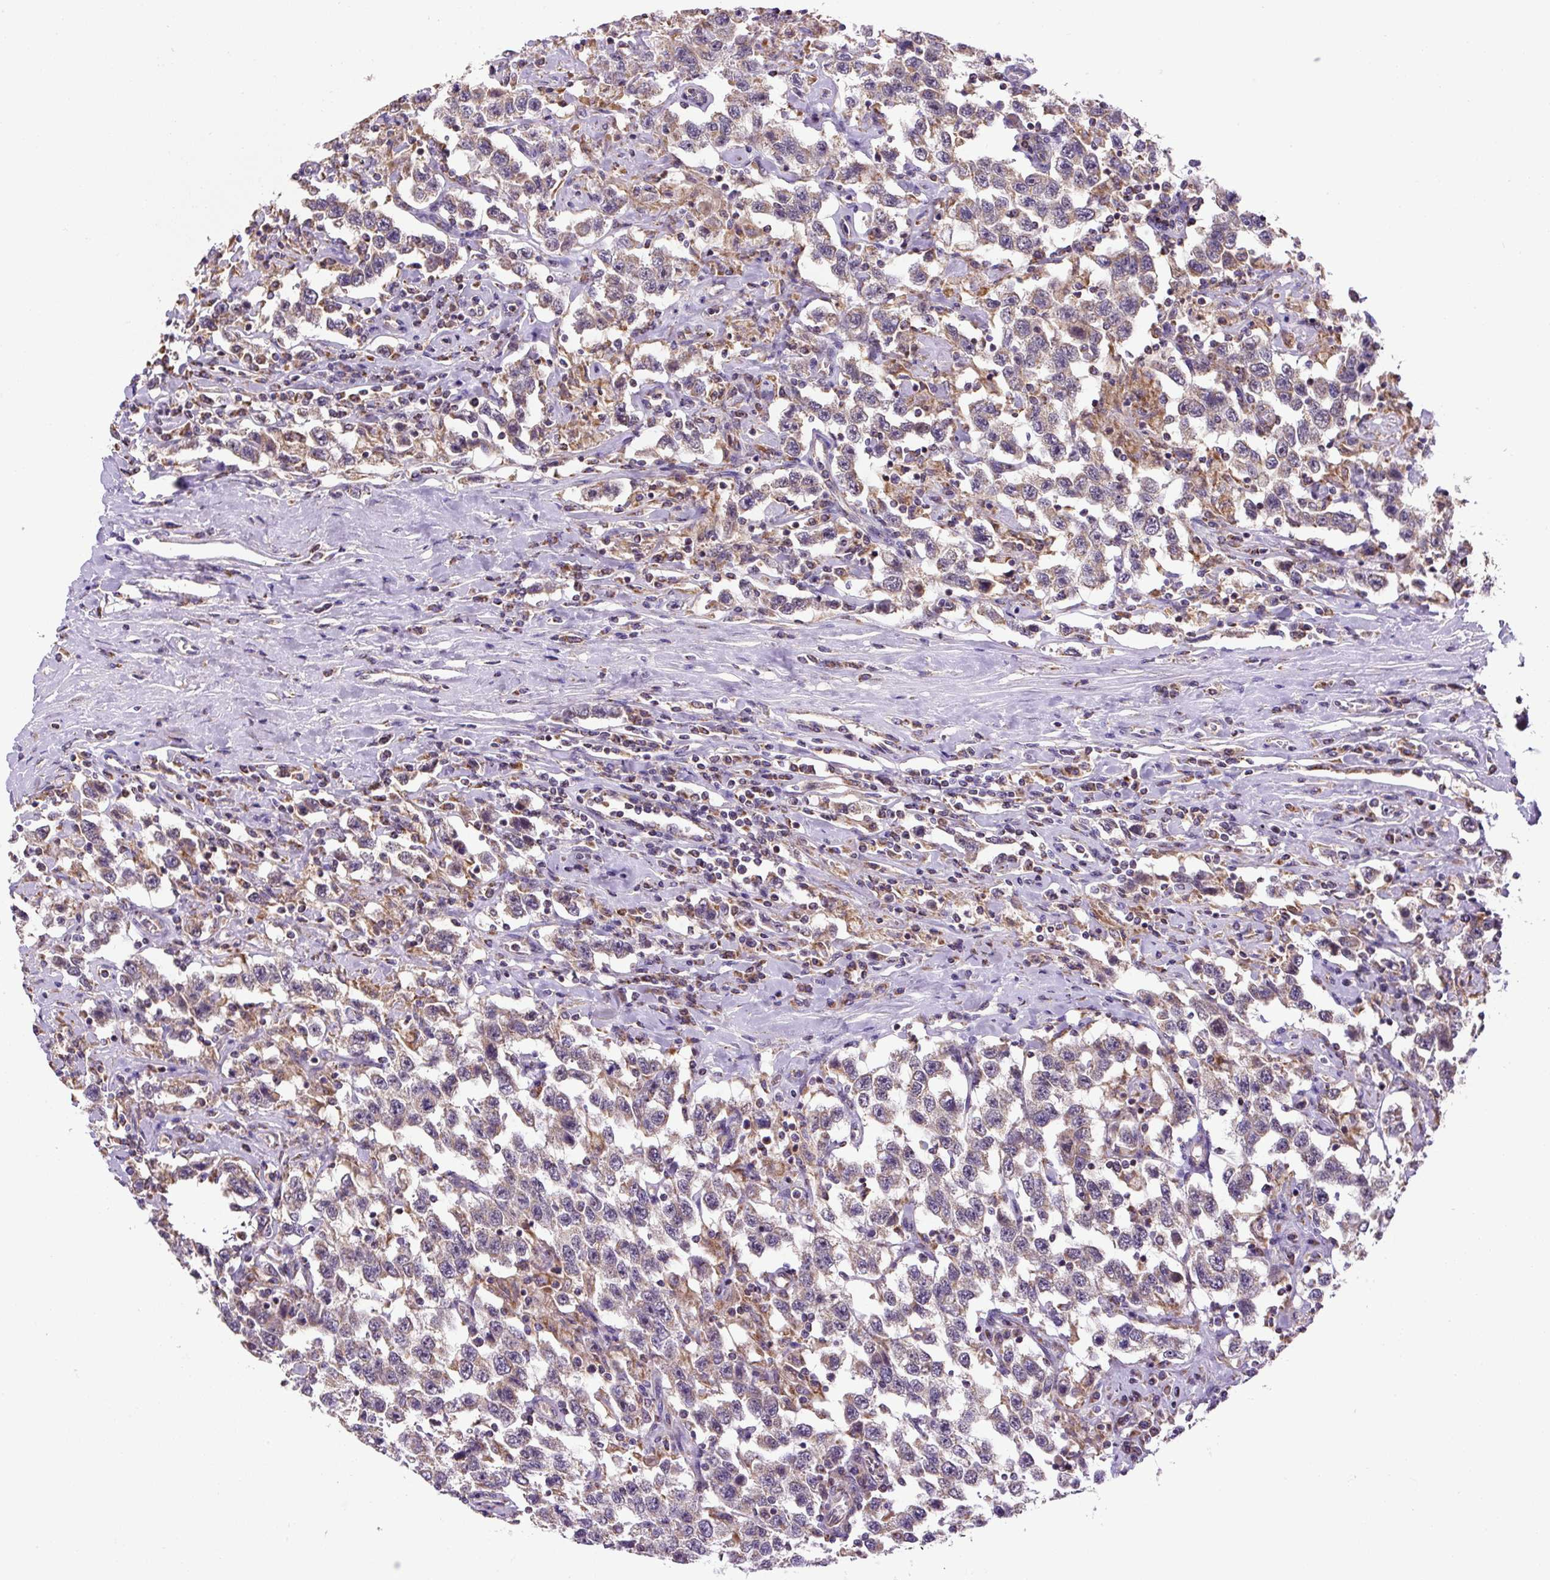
{"staining": {"intensity": "weak", "quantity": "<25%", "location": "cytoplasmic/membranous"}, "tissue": "testis cancer", "cell_type": "Tumor cells", "image_type": "cancer", "snomed": [{"axis": "morphology", "description": "Seminoma, NOS"}, {"axis": "topography", "description": "Testis"}], "caption": "Tumor cells are negative for brown protein staining in seminoma (testis).", "gene": "MFSD9", "patient": {"sex": "male", "age": 41}}